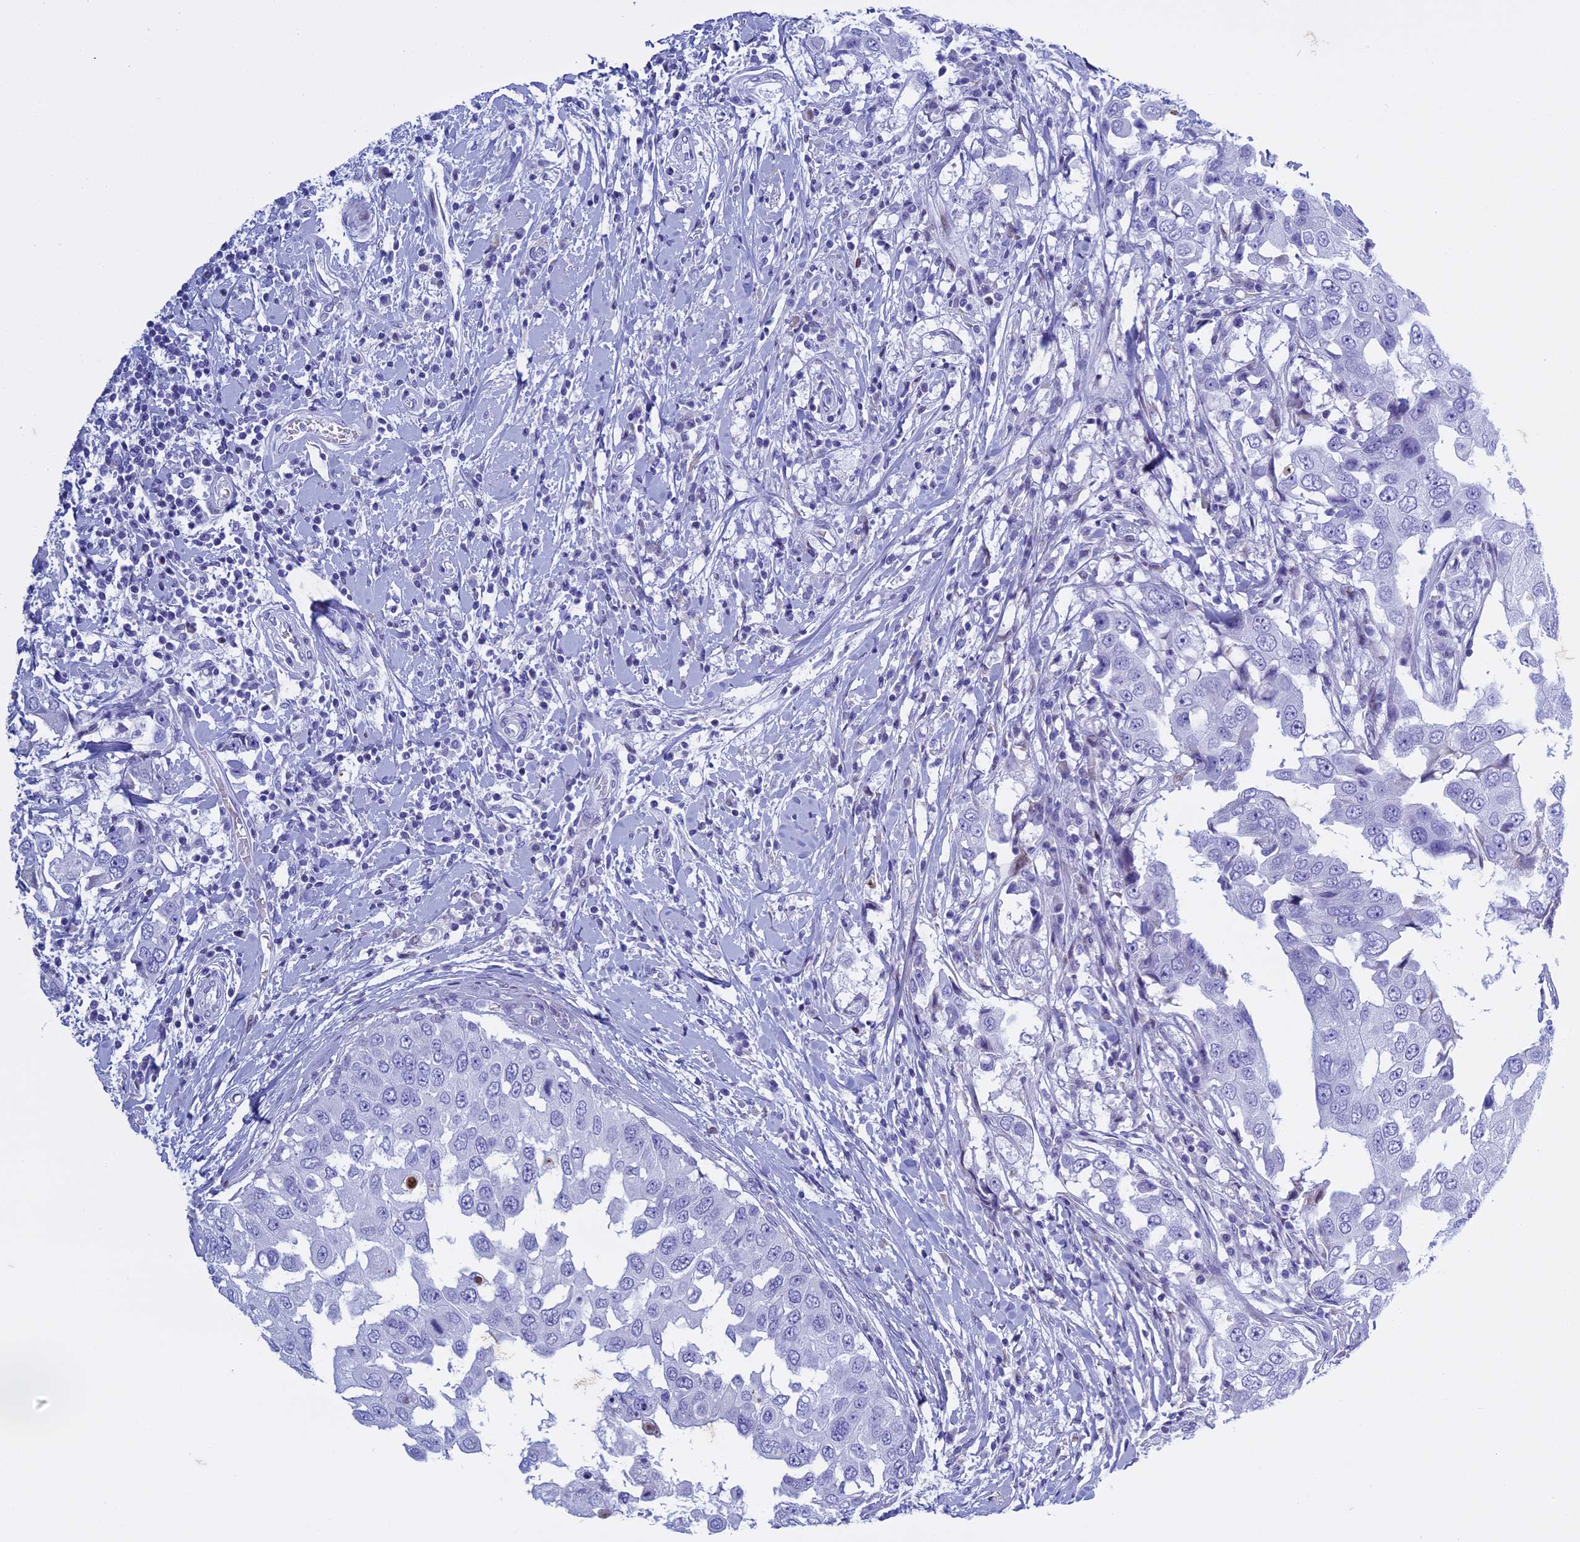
{"staining": {"intensity": "negative", "quantity": "none", "location": "none"}, "tissue": "breast cancer", "cell_type": "Tumor cells", "image_type": "cancer", "snomed": [{"axis": "morphology", "description": "Duct carcinoma"}, {"axis": "topography", "description": "Breast"}], "caption": "This is an immunohistochemistry (IHC) photomicrograph of infiltrating ductal carcinoma (breast). There is no expression in tumor cells.", "gene": "KCTD21", "patient": {"sex": "female", "age": 27}}